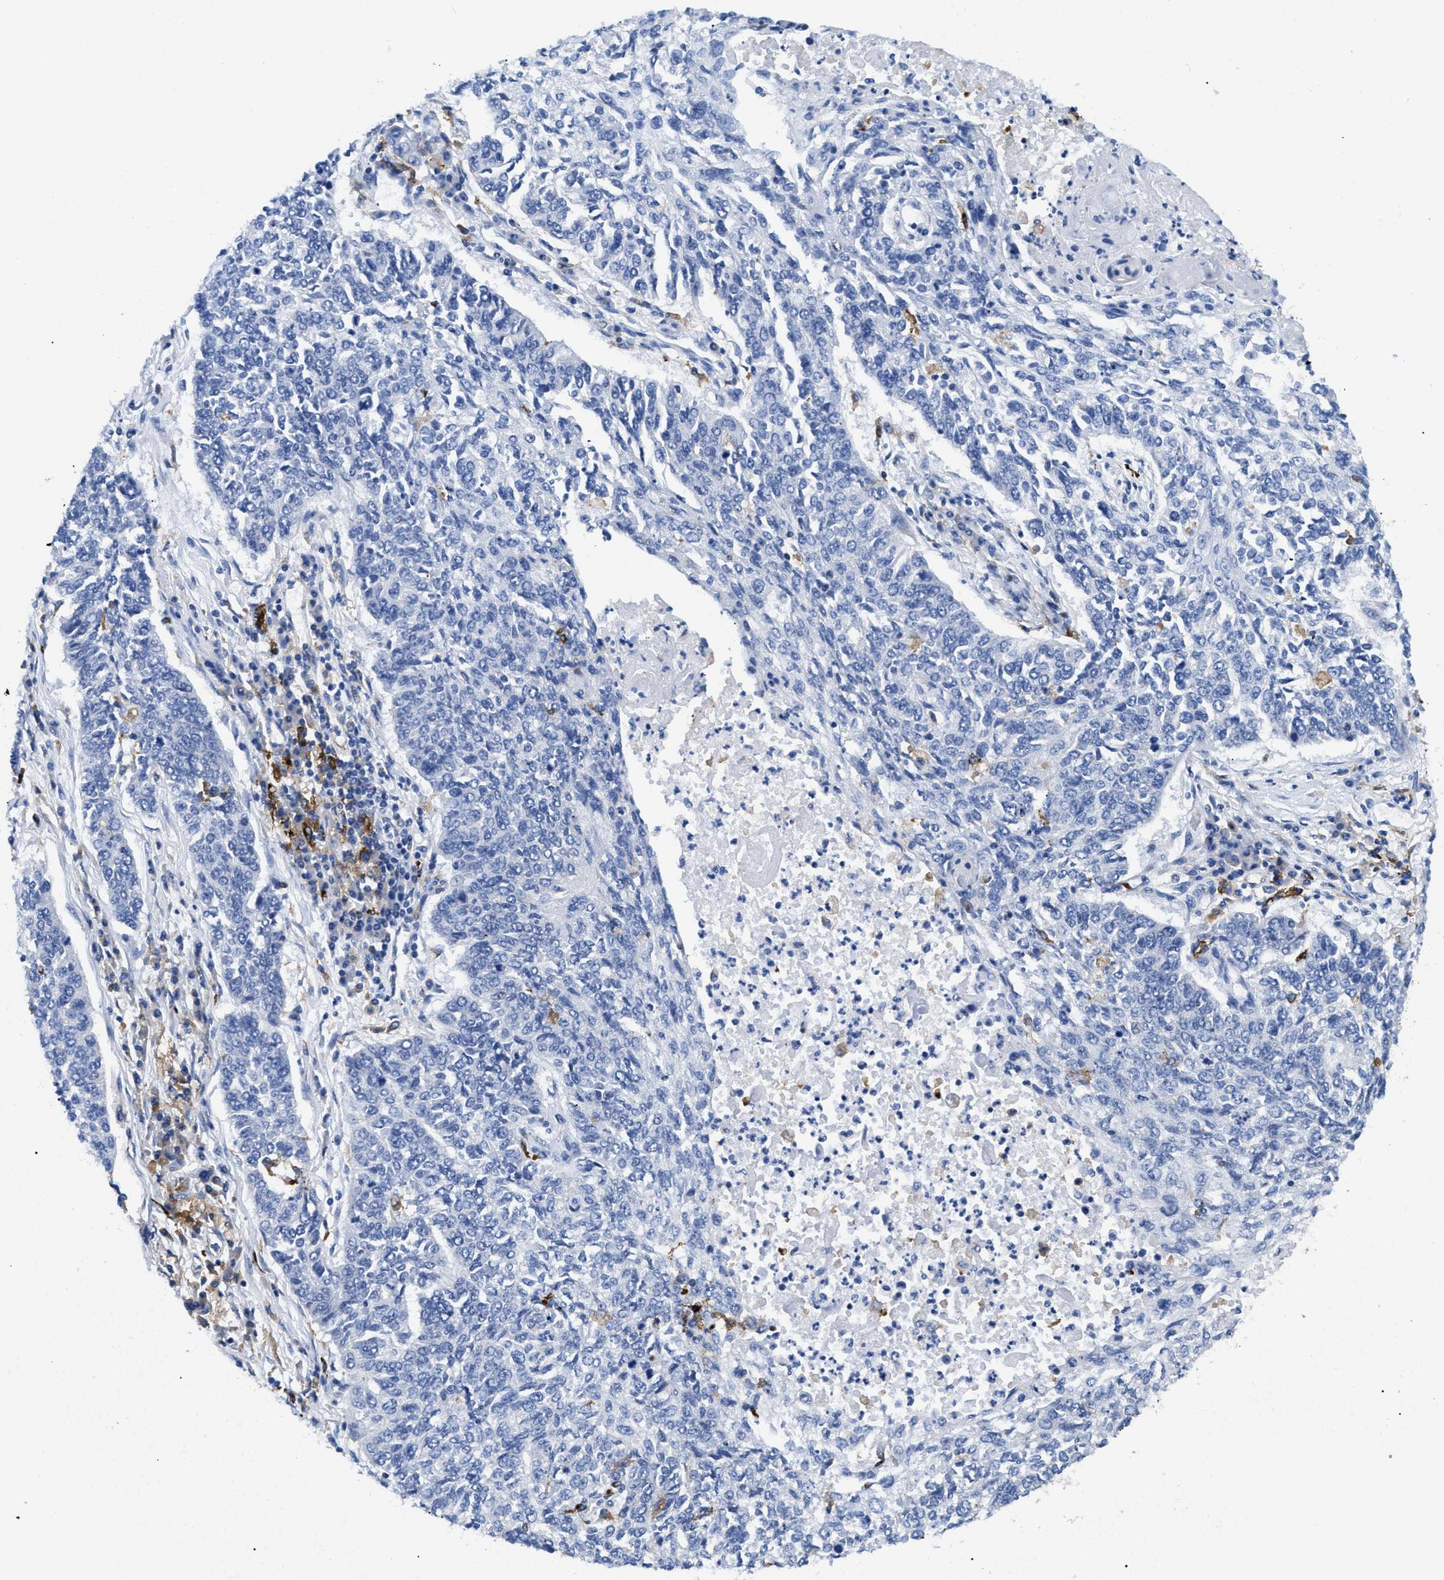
{"staining": {"intensity": "negative", "quantity": "none", "location": "none"}, "tissue": "lung cancer", "cell_type": "Tumor cells", "image_type": "cancer", "snomed": [{"axis": "morphology", "description": "Normal tissue, NOS"}, {"axis": "morphology", "description": "Squamous cell carcinoma, NOS"}, {"axis": "topography", "description": "Cartilage tissue"}, {"axis": "topography", "description": "Bronchus"}, {"axis": "topography", "description": "Lung"}], "caption": "Lung cancer (squamous cell carcinoma) stained for a protein using immunohistochemistry (IHC) shows no expression tumor cells.", "gene": "HLA-DPA1", "patient": {"sex": "female", "age": 49}}